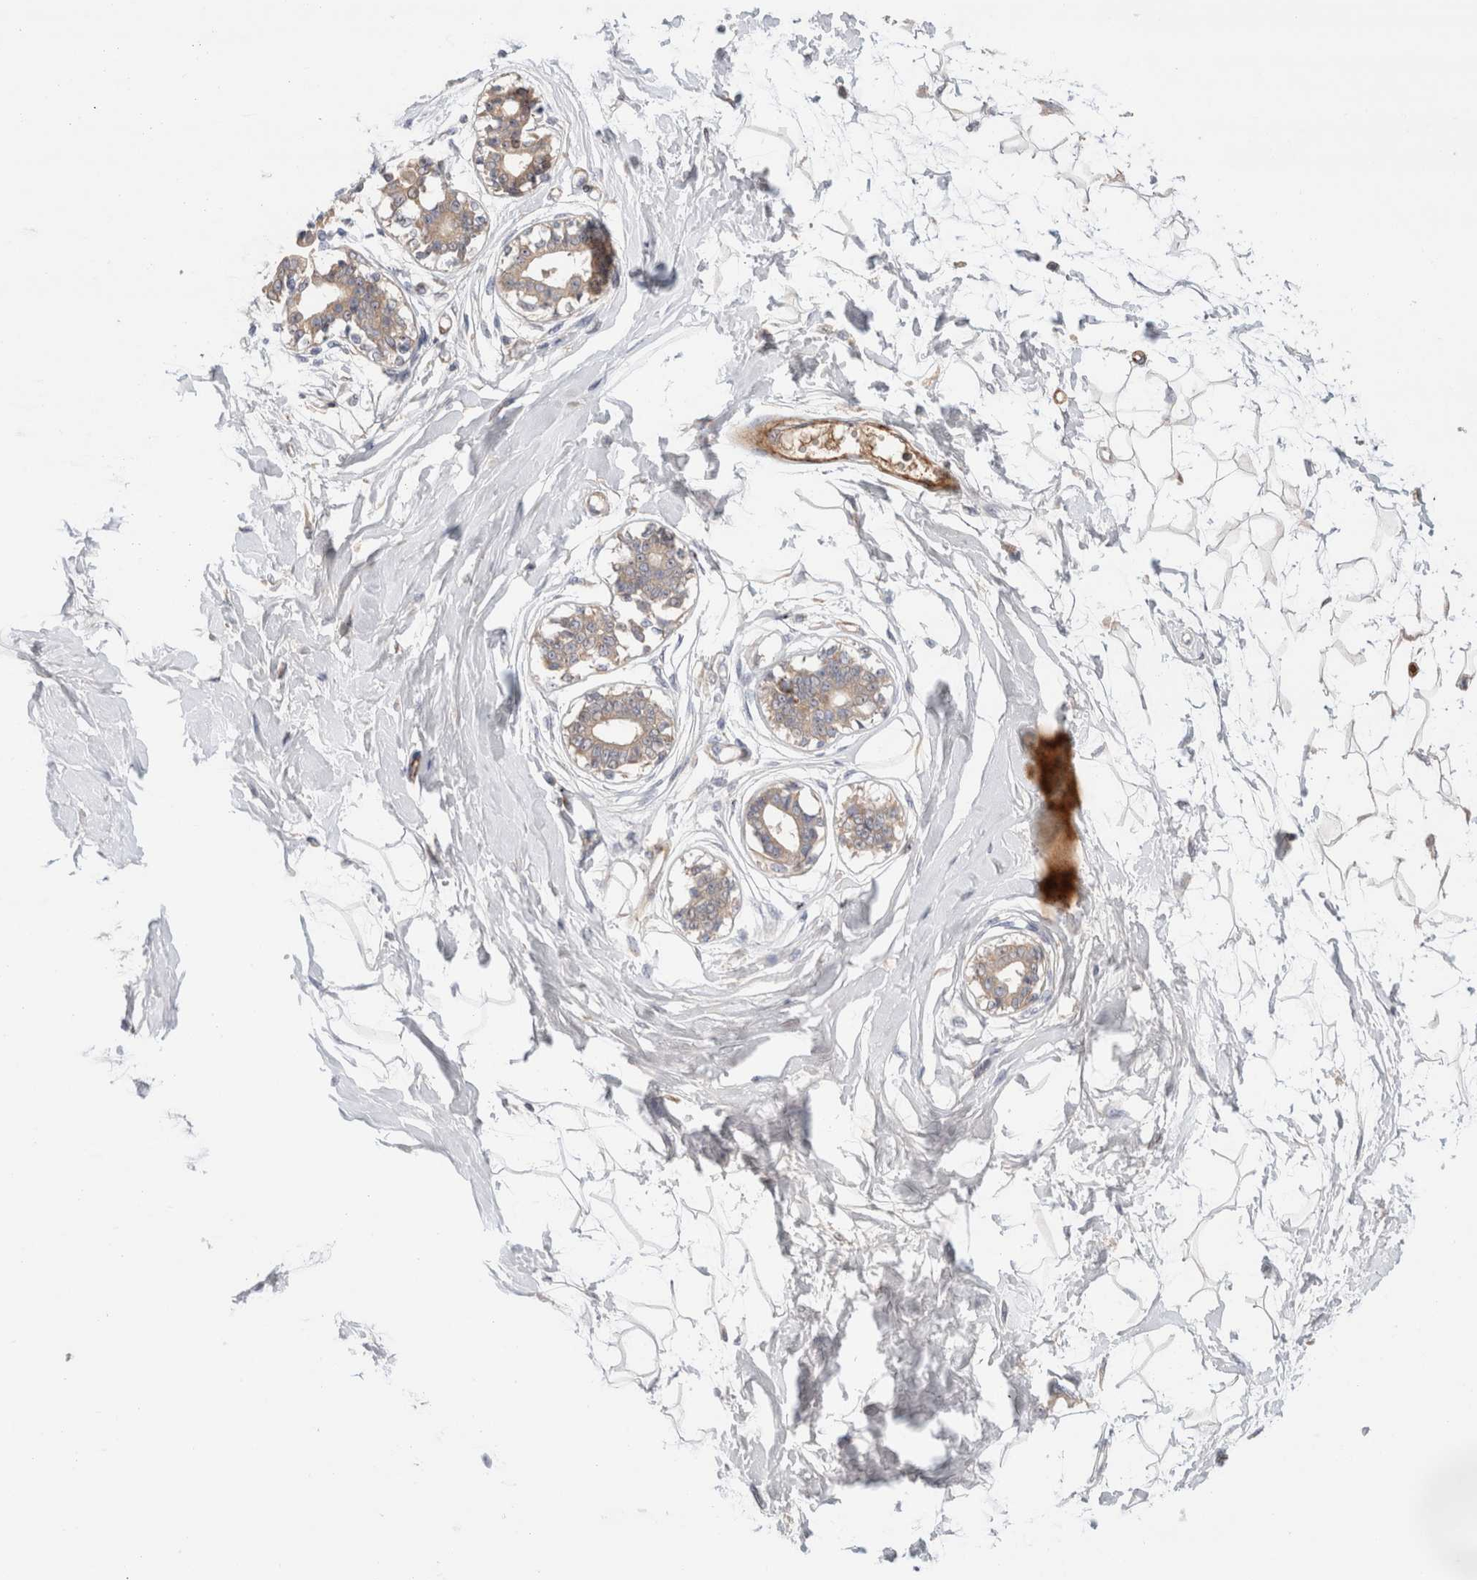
{"staining": {"intensity": "negative", "quantity": "none", "location": "none"}, "tissue": "breast", "cell_type": "Adipocytes", "image_type": "normal", "snomed": [{"axis": "morphology", "description": "Normal tissue, NOS"}, {"axis": "topography", "description": "Breast"}], "caption": "The image demonstrates no significant positivity in adipocytes of breast. The staining is performed using DAB (3,3'-diaminobenzidine) brown chromogen with nuclei counter-stained in using hematoxylin.", "gene": "ECHDC2", "patient": {"sex": "female", "age": 45}}